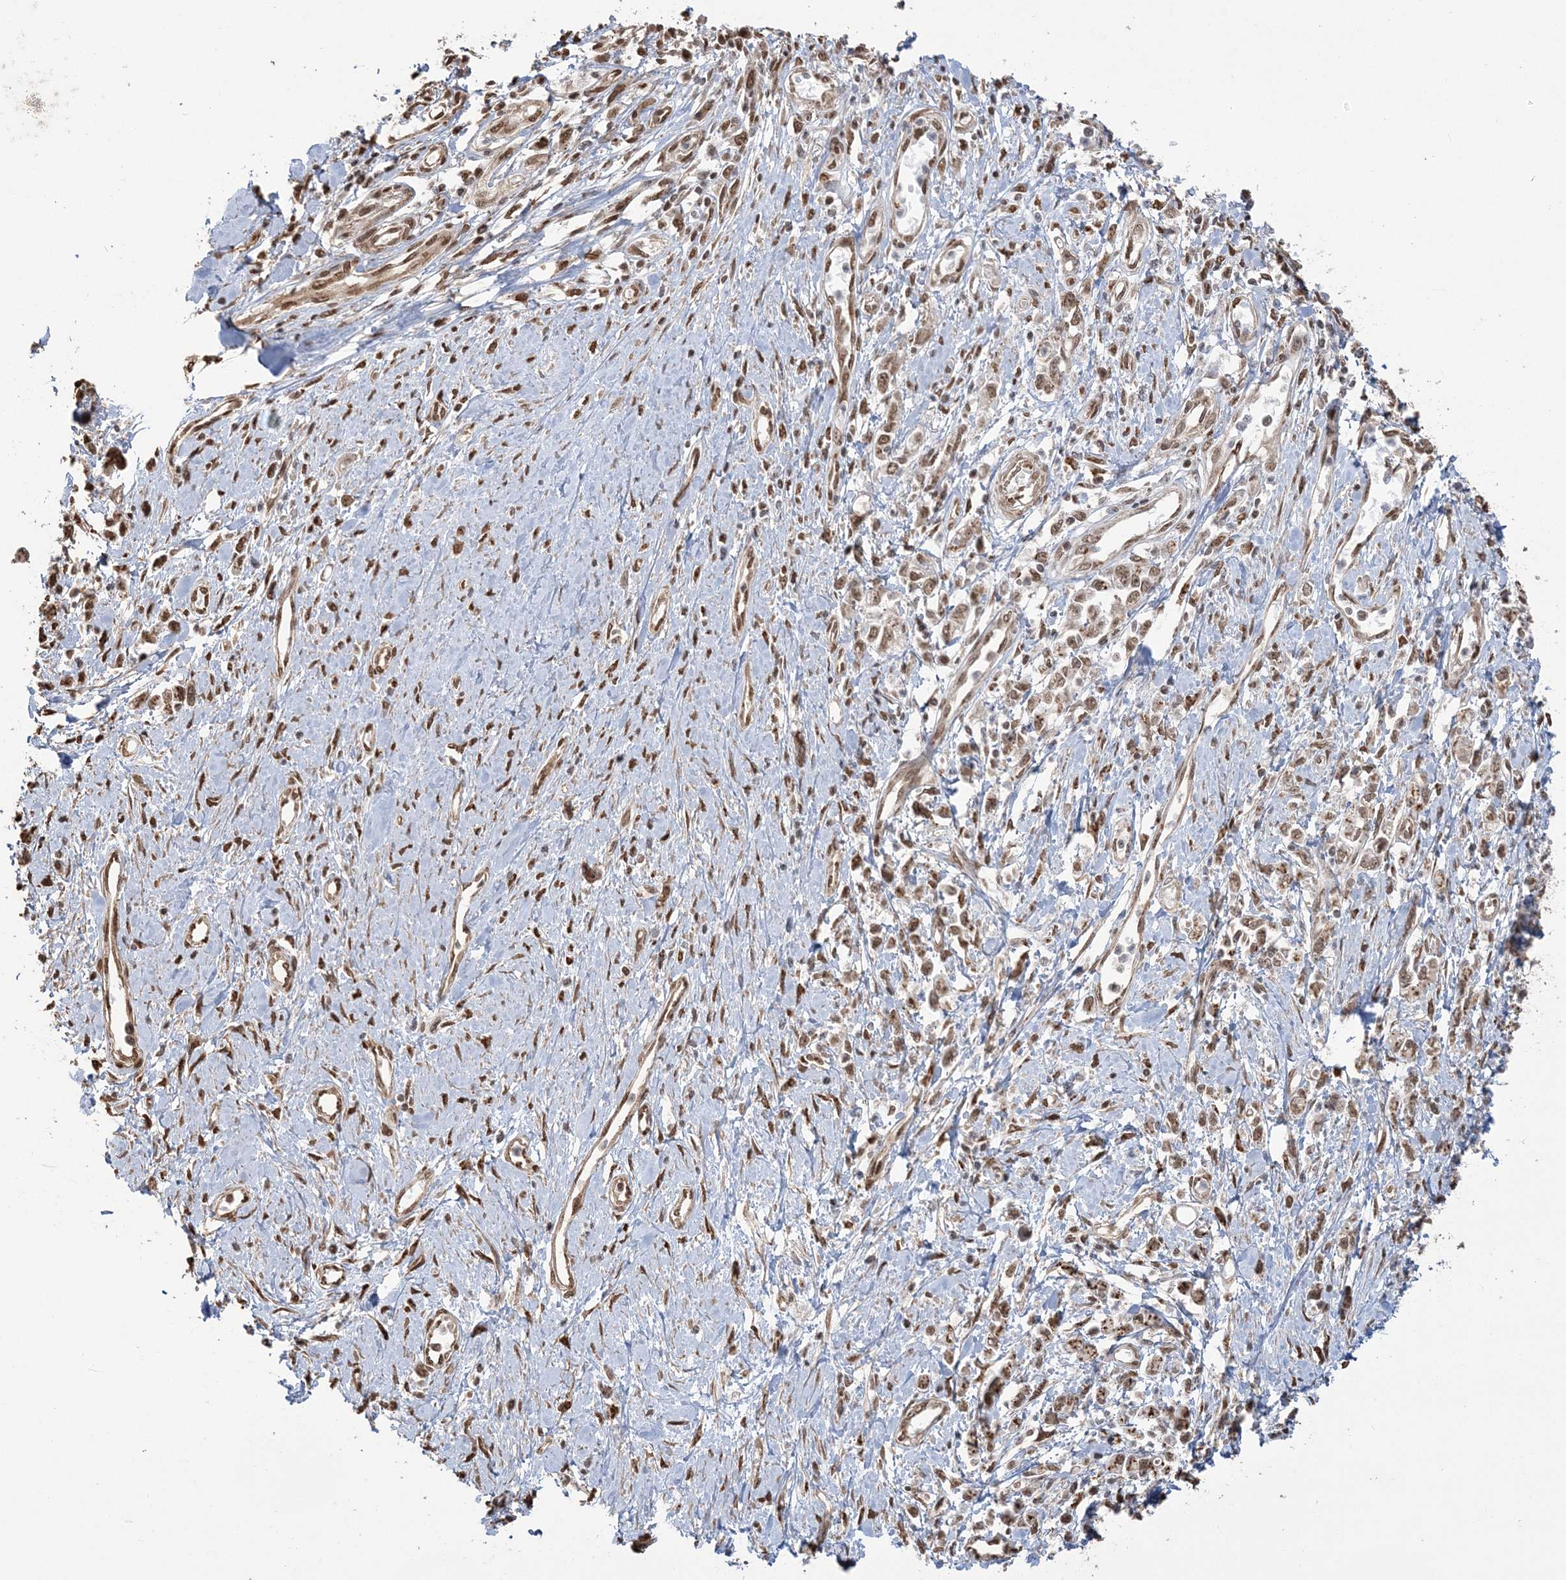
{"staining": {"intensity": "moderate", "quantity": ">75%", "location": "nuclear"}, "tissue": "stomach cancer", "cell_type": "Tumor cells", "image_type": "cancer", "snomed": [{"axis": "morphology", "description": "Adenocarcinoma, NOS"}, {"axis": "topography", "description": "Stomach"}], "caption": "Stomach cancer was stained to show a protein in brown. There is medium levels of moderate nuclear staining in about >75% of tumor cells.", "gene": "ZNF839", "patient": {"sex": "female", "age": 76}}